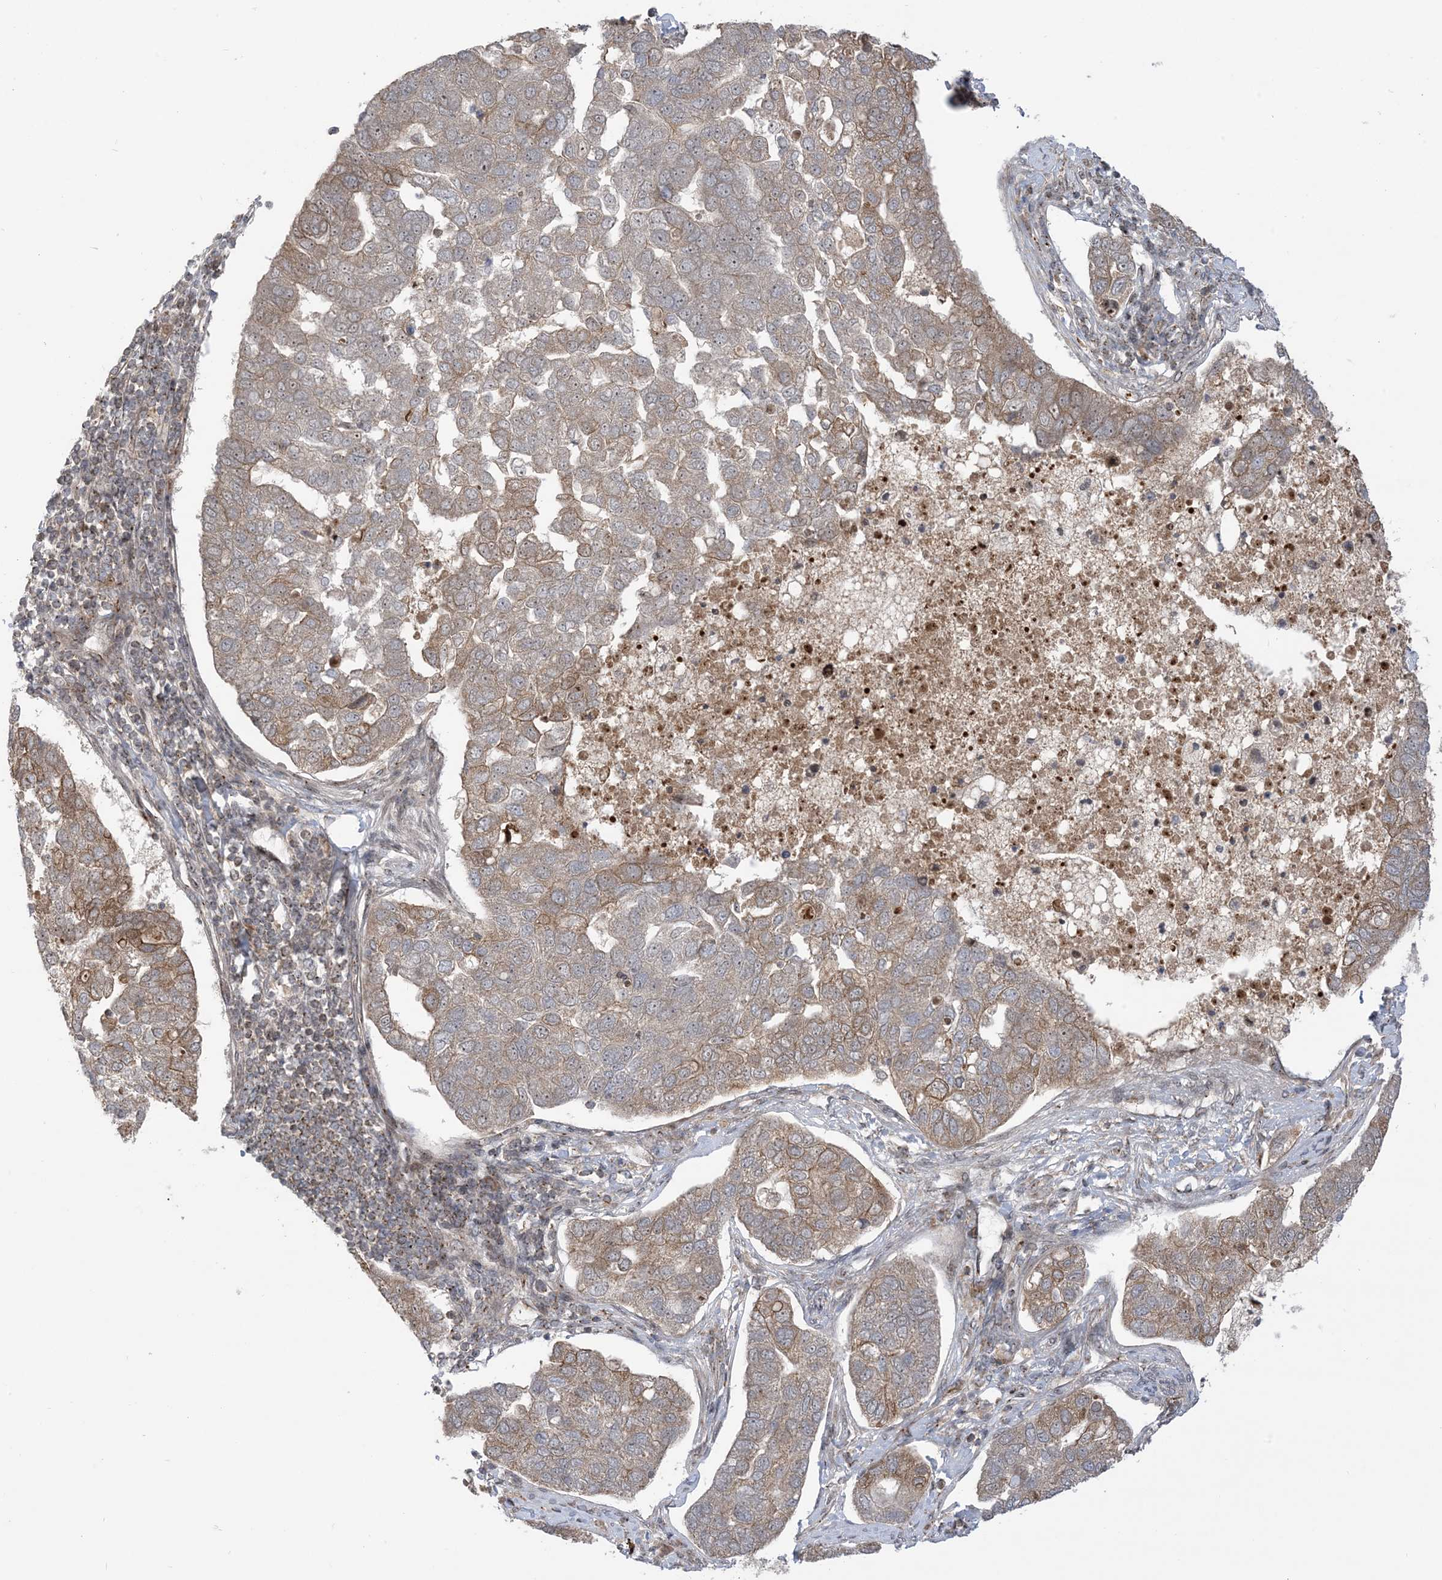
{"staining": {"intensity": "weak", "quantity": "25%-75%", "location": "cytoplasmic/membranous"}, "tissue": "pancreatic cancer", "cell_type": "Tumor cells", "image_type": "cancer", "snomed": [{"axis": "morphology", "description": "Adenocarcinoma, NOS"}, {"axis": "topography", "description": "Pancreas"}], "caption": "Tumor cells show low levels of weak cytoplasmic/membranous staining in approximately 25%-75% of cells in human pancreatic cancer (adenocarcinoma). (DAB = brown stain, brightfield microscopy at high magnification).", "gene": "CASP4", "patient": {"sex": "female", "age": 61}}